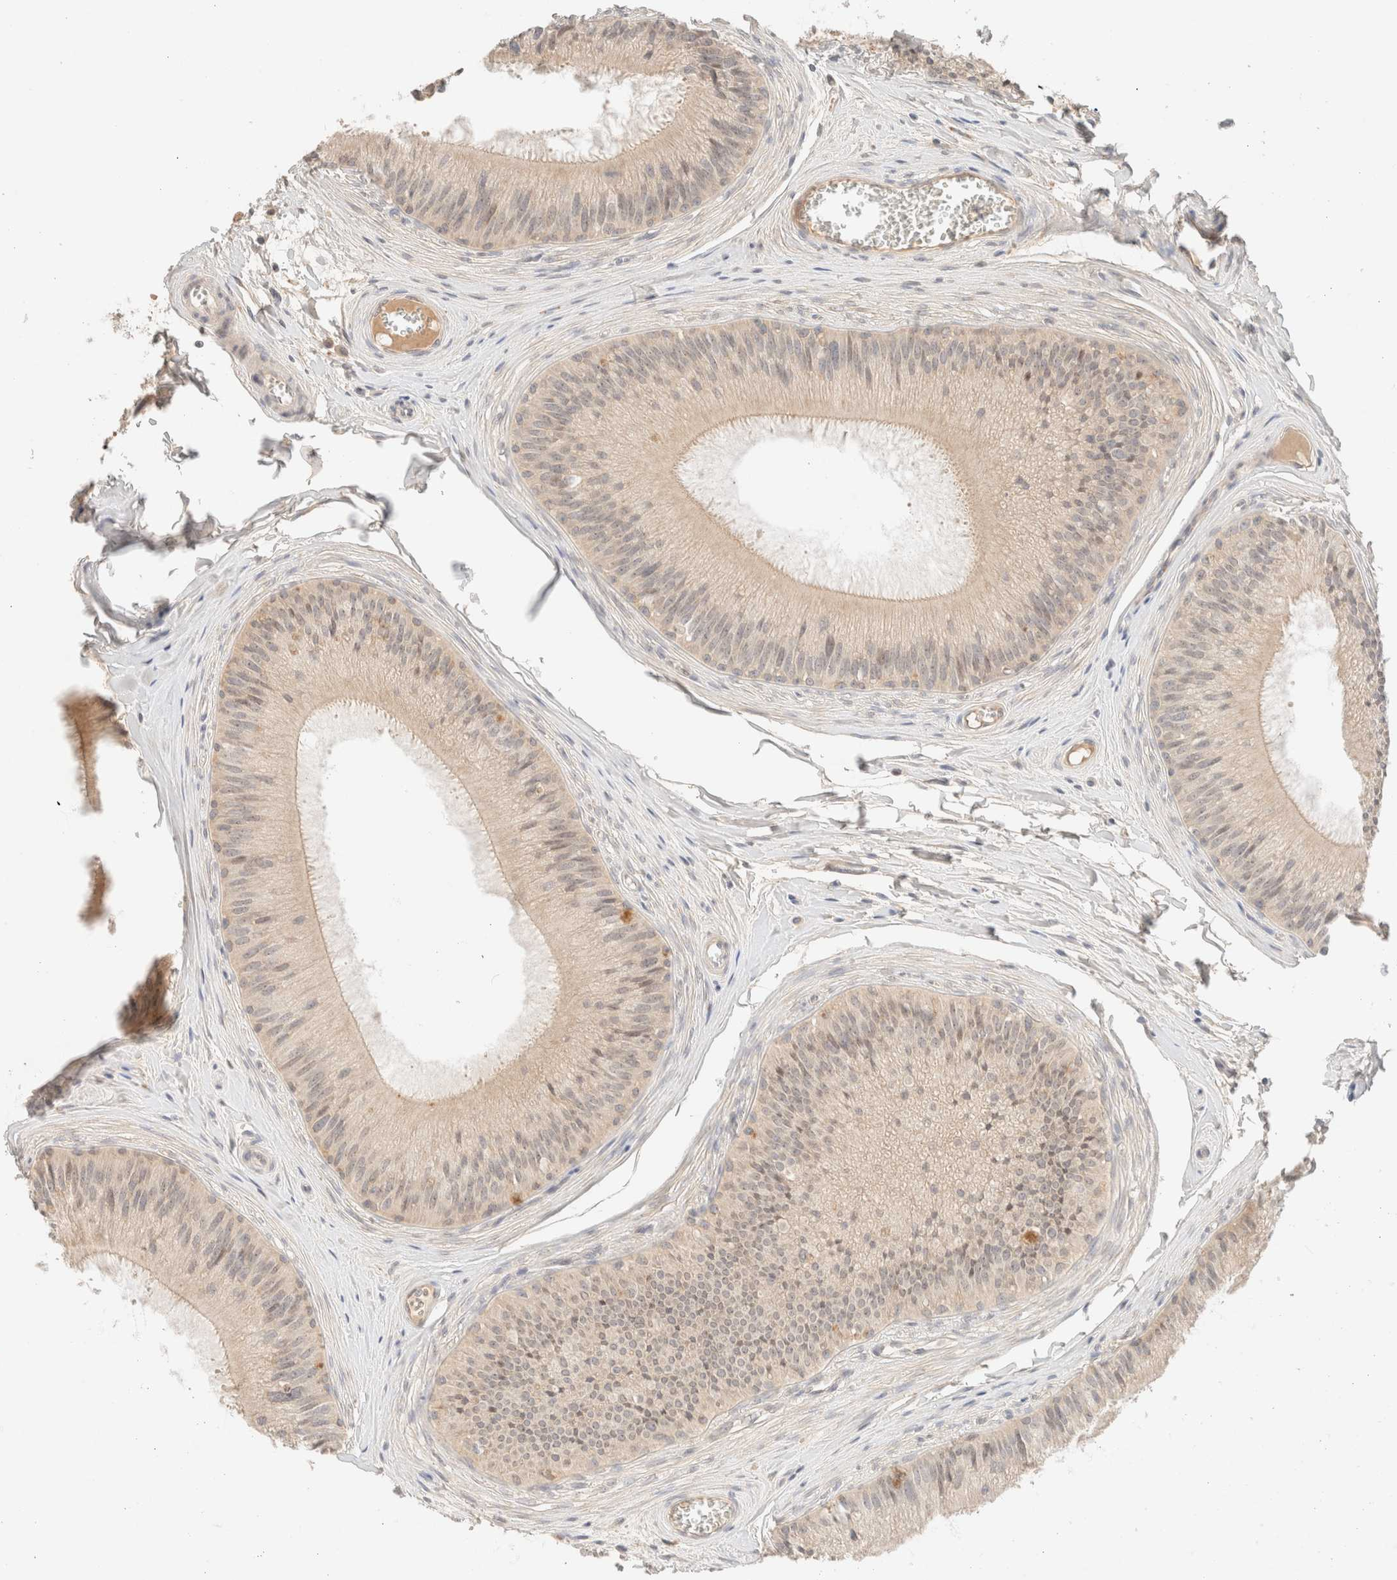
{"staining": {"intensity": "weak", "quantity": ">75%", "location": "cytoplasmic/membranous"}, "tissue": "epididymis", "cell_type": "Glandular cells", "image_type": "normal", "snomed": [{"axis": "morphology", "description": "Normal tissue, NOS"}, {"axis": "topography", "description": "Epididymis"}], "caption": "Immunohistochemical staining of unremarkable epididymis reveals >75% levels of weak cytoplasmic/membranous protein staining in about >75% of glandular cells. (Stains: DAB in brown, nuclei in blue, Microscopy: brightfield microscopy at high magnification).", "gene": "SARM1", "patient": {"sex": "male", "age": 31}}